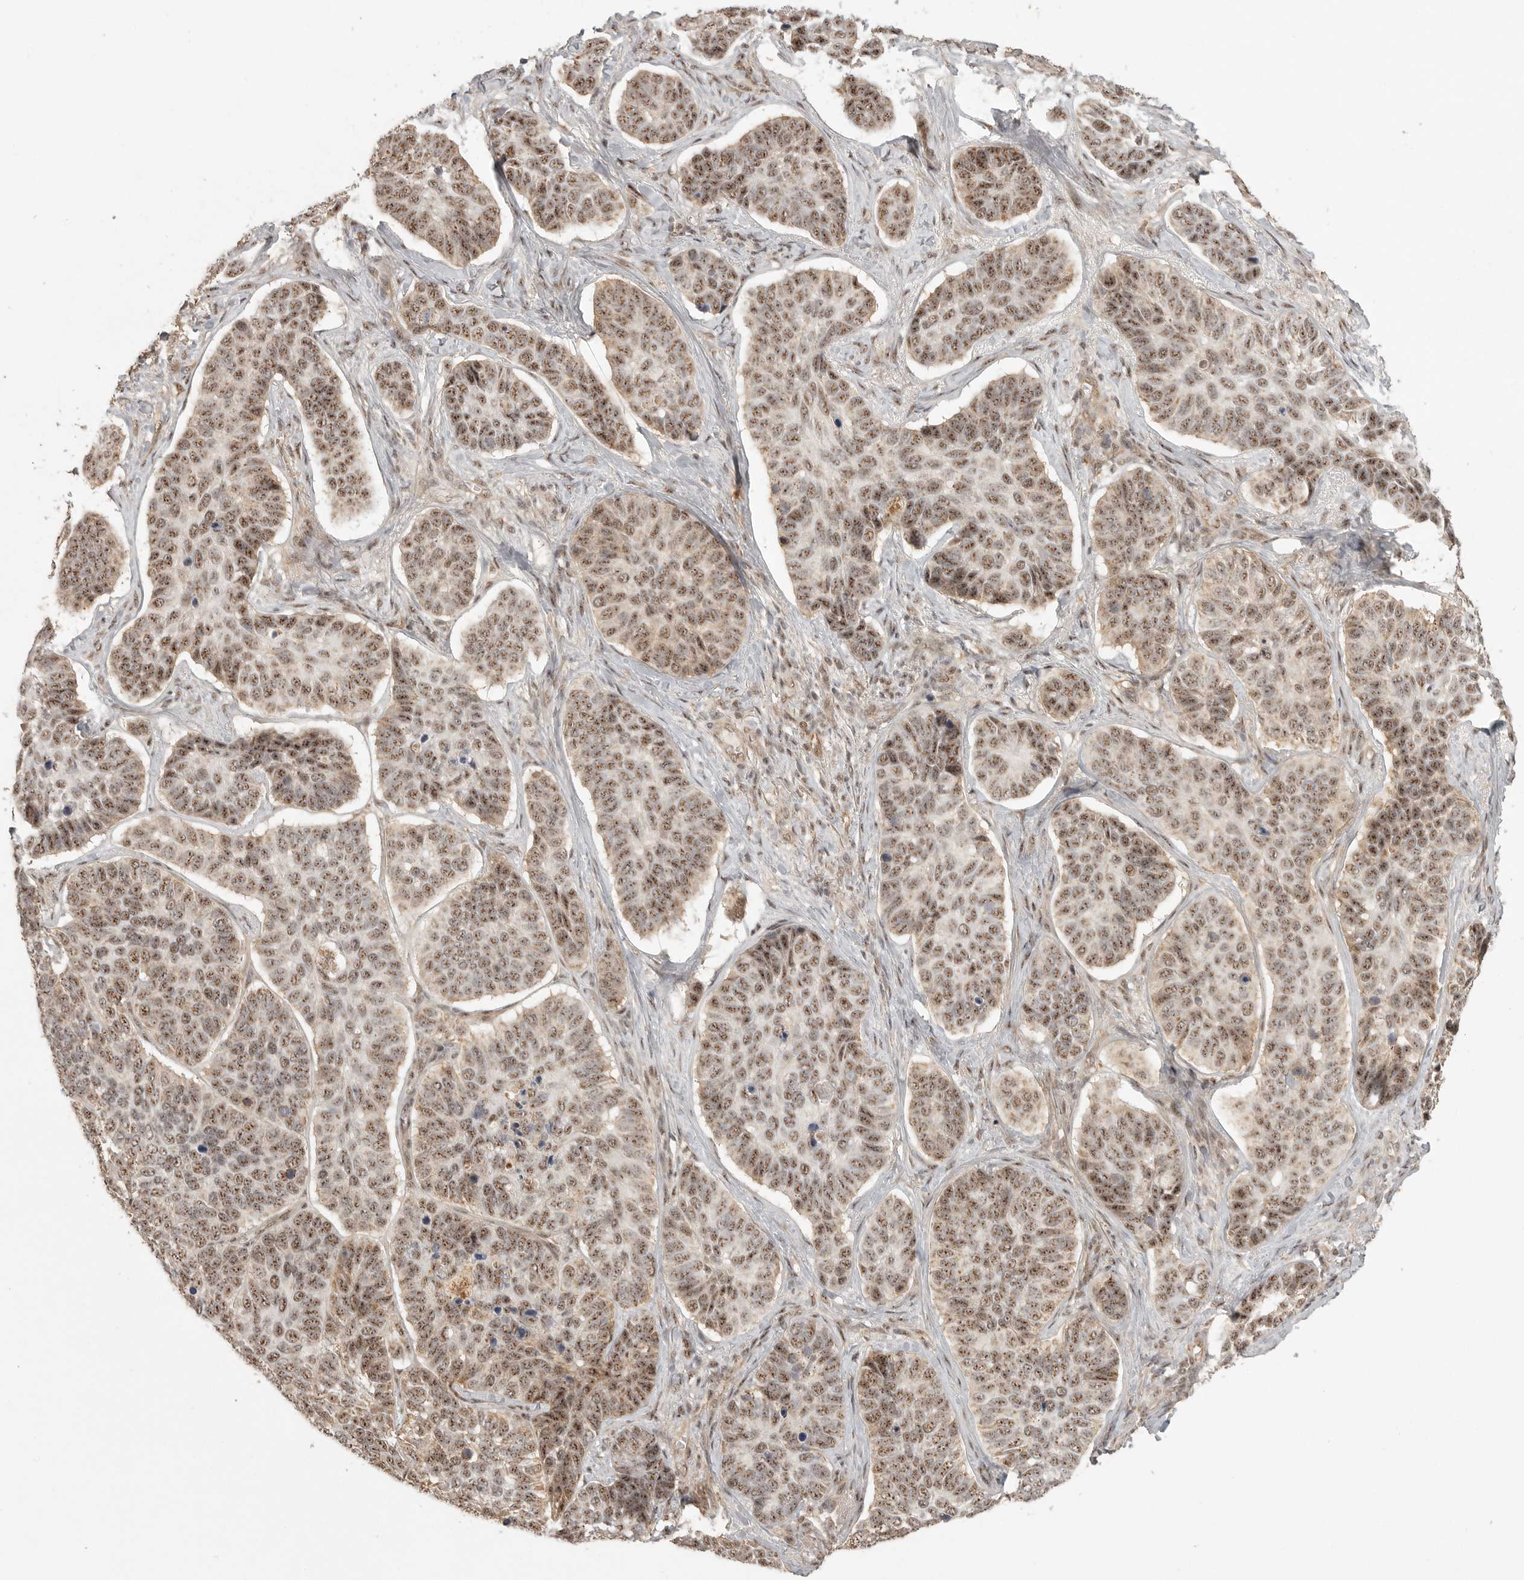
{"staining": {"intensity": "moderate", "quantity": ">75%", "location": "nuclear"}, "tissue": "skin cancer", "cell_type": "Tumor cells", "image_type": "cancer", "snomed": [{"axis": "morphology", "description": "Basal cell carcinoma"}, {"axis": "topography", "description": "Skin"}], "caption": "The micrograph reveals a brown stain indicating the presence of a protein in the nuclear of tumor cells in skin cancer.", "gene": "POMP", "patient": {"sex": "male", "age": 62}}